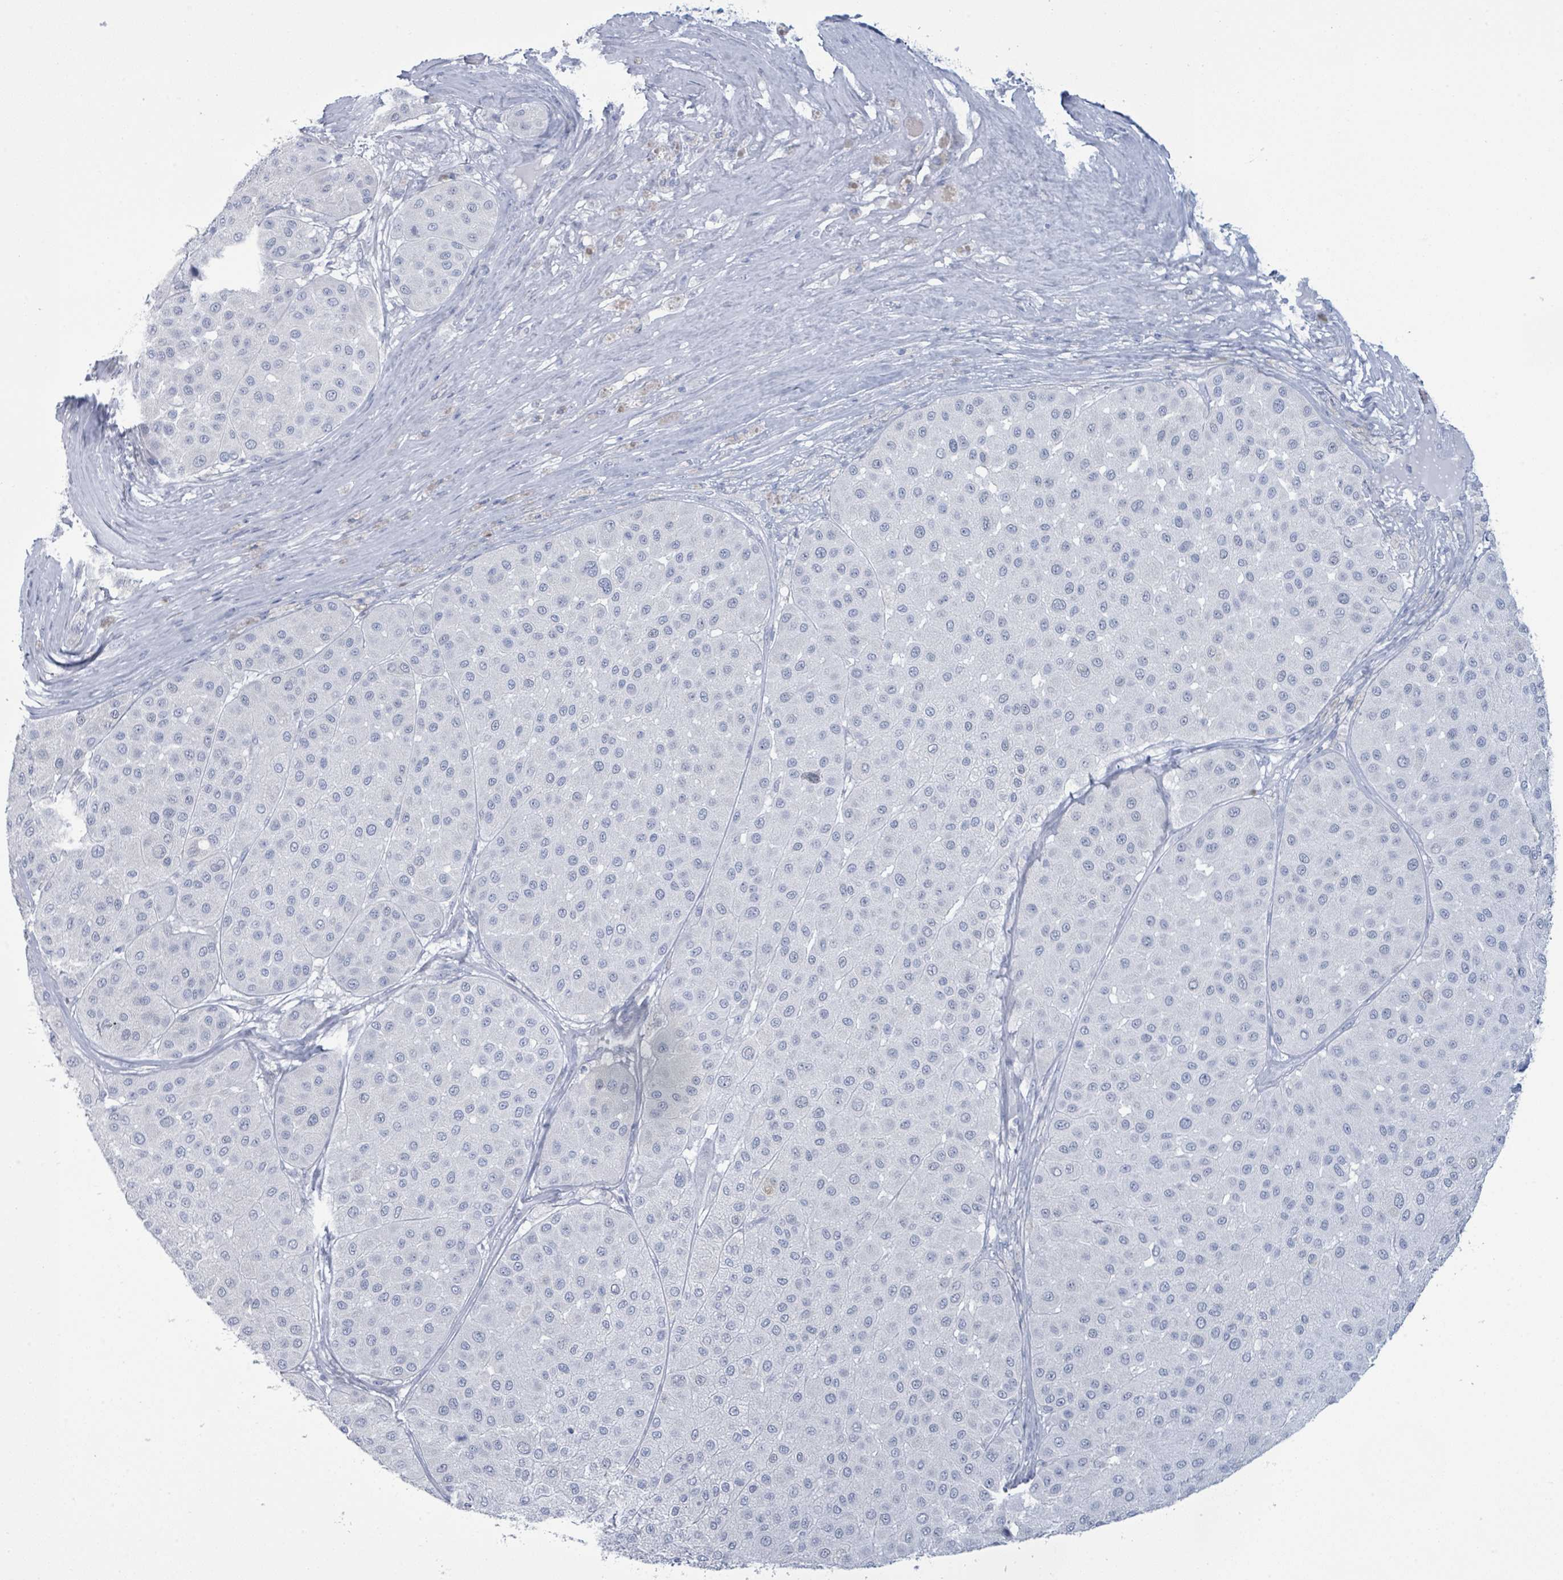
{"staining": {"intensity": "negative", "quantity": "none", "location": "none"}, "tissue": "melanoma", "cell_type": "Tumor cells", "image_type": "cancer", "snomed": [{"axis": "morphology", "description": "Malignant melanoma, Metastatic site"}, {"axis": "topography", "description": "Smooth muscle"}], "caption": "High power microscopy photomicrograph of an immunohistochemistry (IHC) image of malignant melanoma (metastatic site), revealing no significant staining in tumor cells.", "gene": "PGA3", "patient": {"sex": "male", "age": 41}}